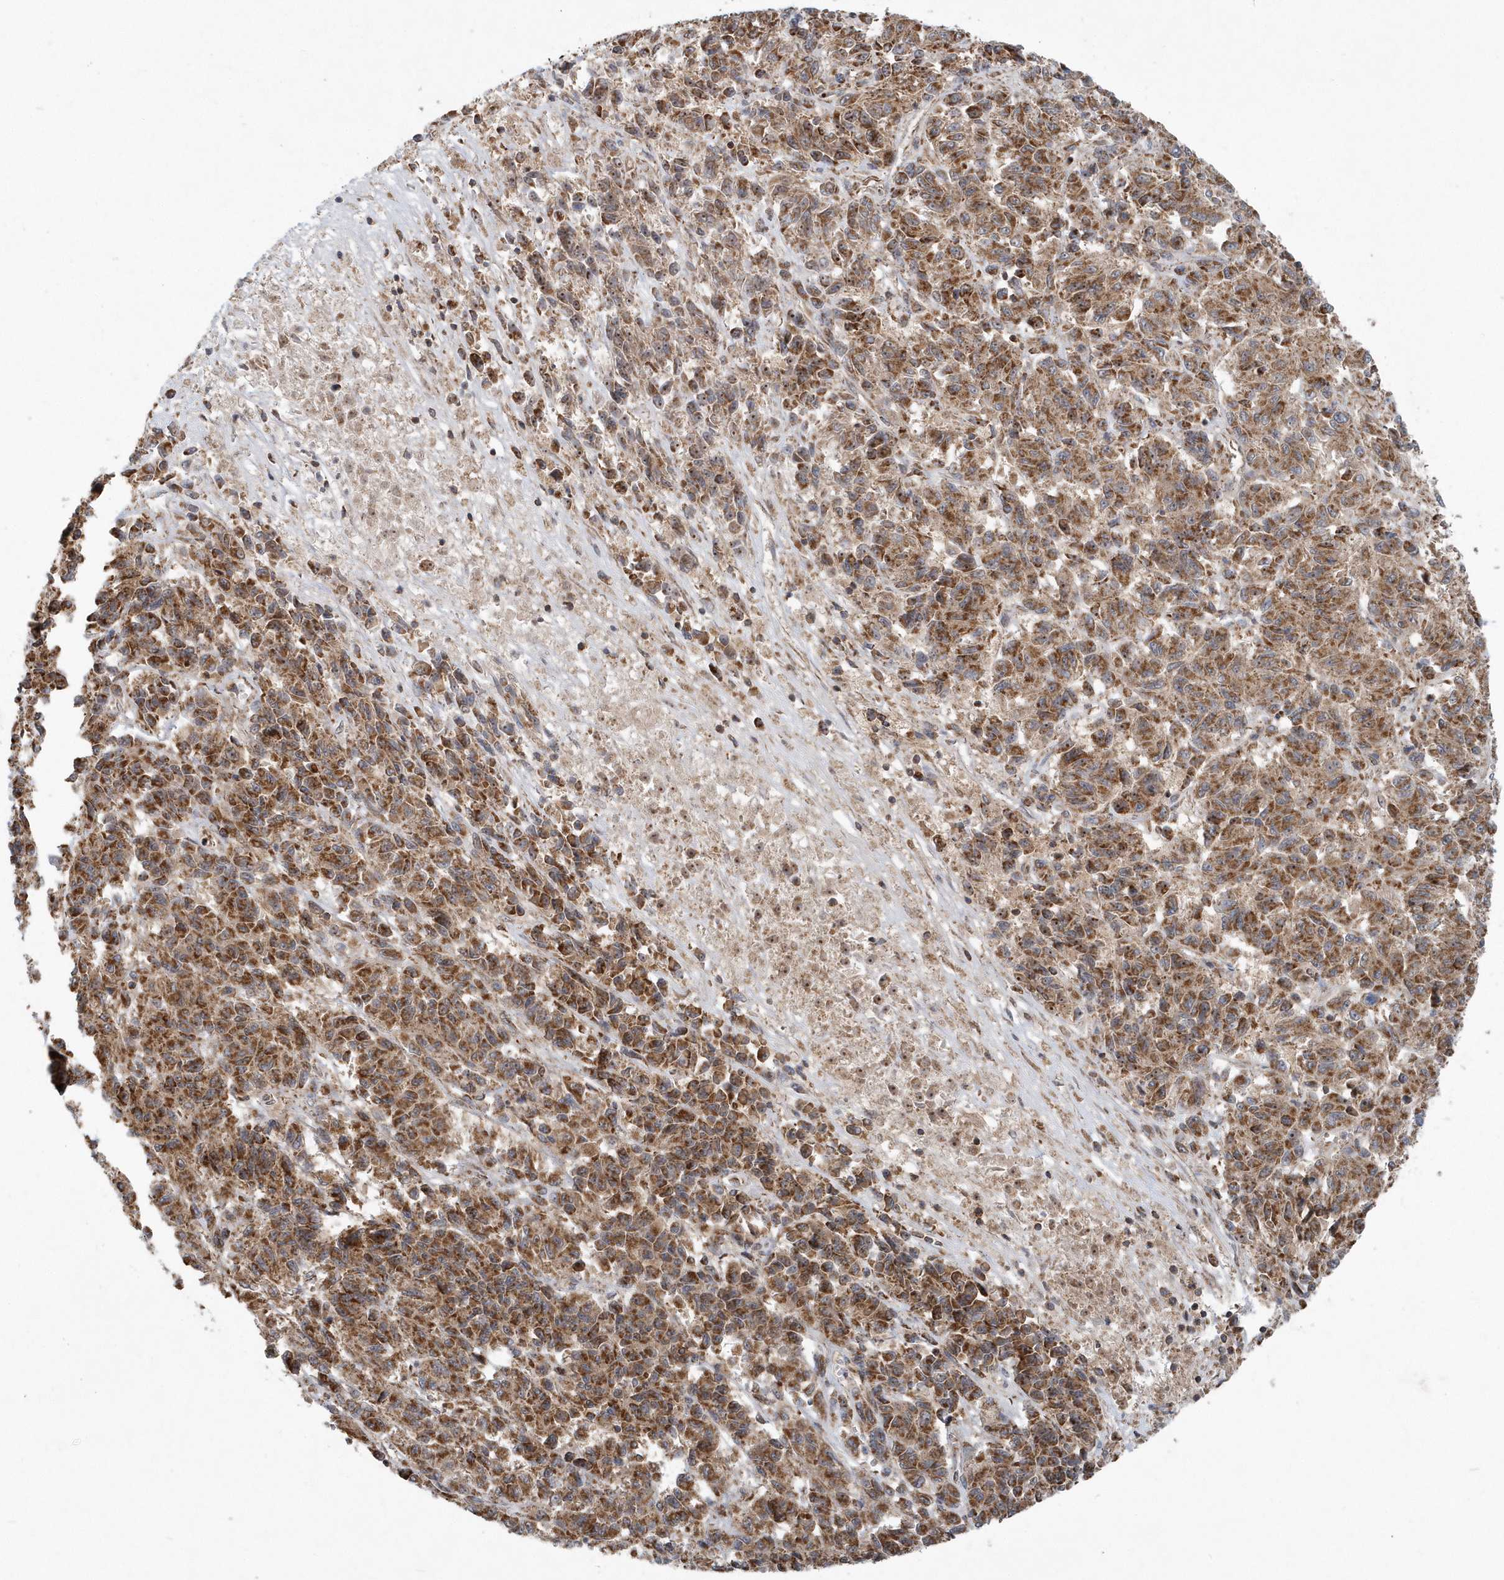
{"staining": {"intensity": "moderate", "quantity": ">75%", "location": "cytoplasmic/membranous"}, "tissue": "melanoma", "cell_type": "Tumor cells", "image_type": "cancer", "snomed": [{"axis": "morphology", "description": "Malignant melanoma, Metastatic site"}, {"axis": "topography", "description": "Lung"}], "caption": "An image of malignant melanoma (metastatic site) stained for a protein reveals moderate cytoplasmic/membranous brown staining in tumor cells. (DAB (3,3'-diaminobenzidine) IHC, brown staining for protein, blue staining for nuclei).", "gene": "PPP1R7", "patient": {"sex": "male", "age": 64}}